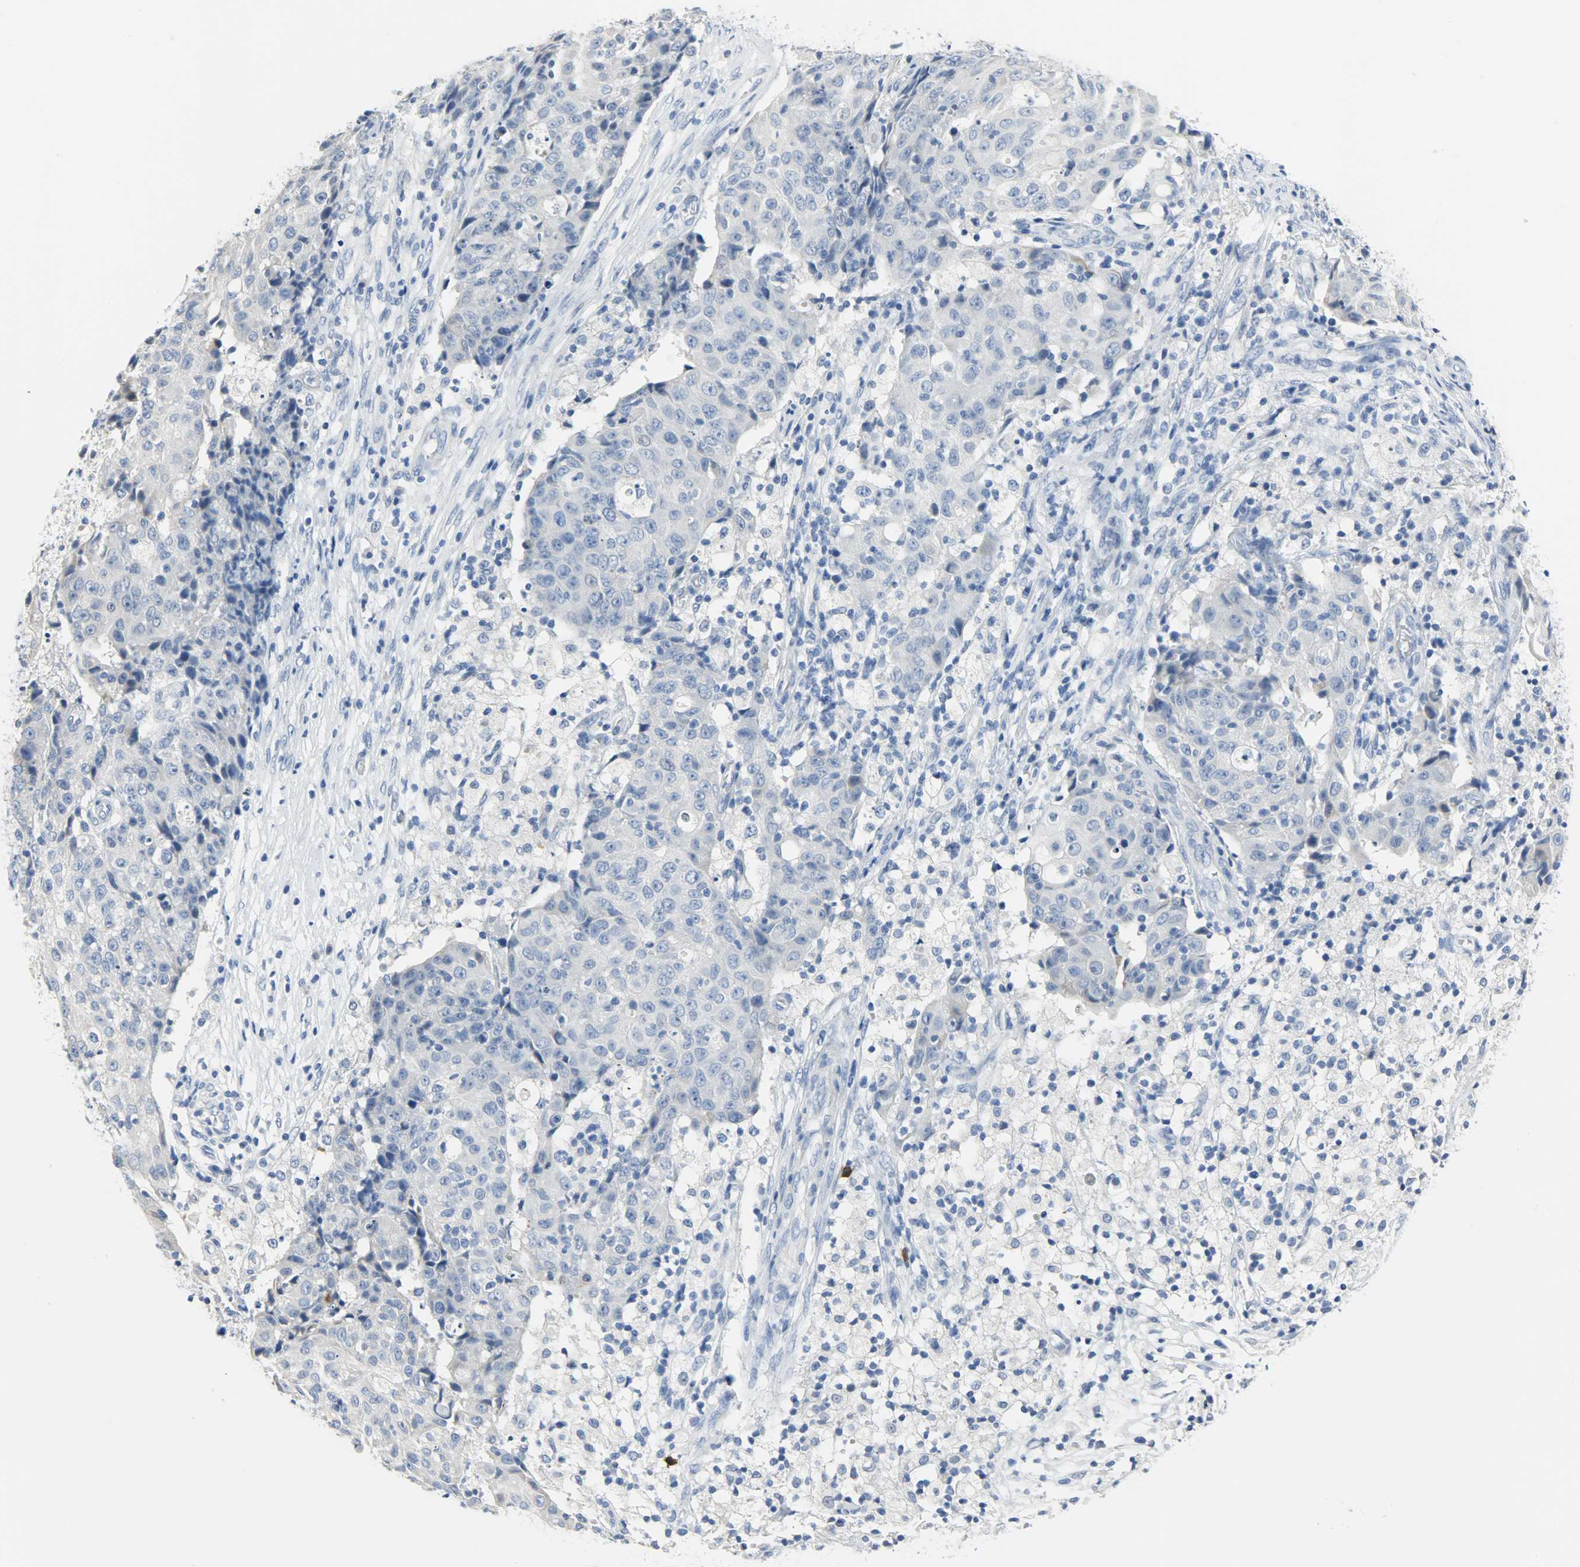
{"staining": {"intensity": "negative", "quantity": "none", "location": "none"}, "tissue": "ovarian cancer", "cell_type": "Tumor cells", "image_type": "cancer", "snomed": [{"axis": "morphology", "description": "Carcinoma, endometroid"}, {"axis": "topography", "description": "Ovary"}], "caption": "Ovarian cancer was stained to show a protein in brown. There is no significant staining in tumor cells. (DAB IHC with hematoxylin counter stain).", "gene": "CEBPE", "patient": {"sex": "female", "age": 42}}